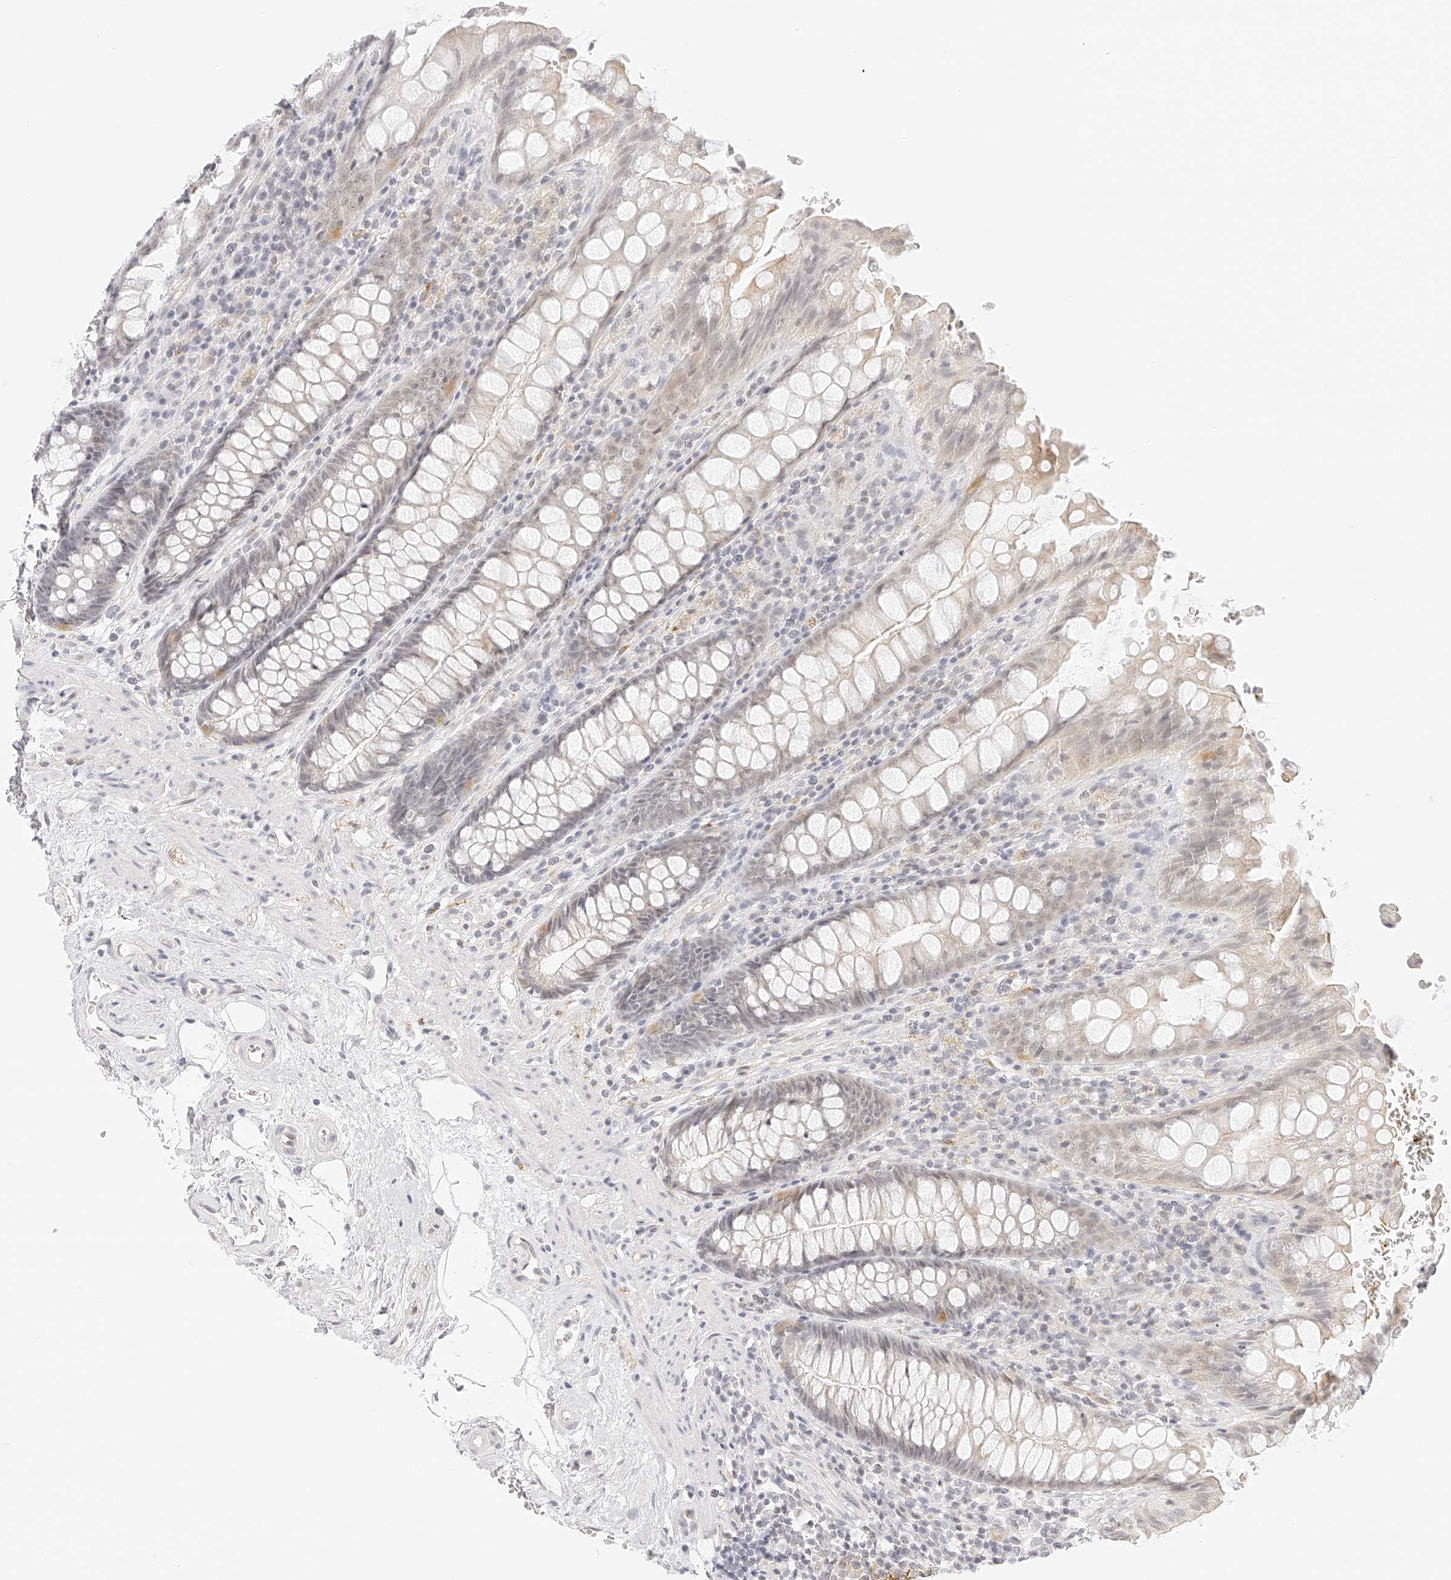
{"staining": {"intensity": "negative", "quantity": "none", "location": "none"}, "tissue": "rectum", "cell_type": "Glandular cells", "image_type": "normal", "snomed": [{"axis": "morphology", "description": "Normal tissue, NOS"}, {"axis": "topography", "description": "Rectum"}], "caption": "IHC image of unremarkable rectum: human rectum stained with DAB reveals no significant protein expression in glandular cells.", "gene": "ZFP69", "patient": {"sex": "male", "age": 64}}